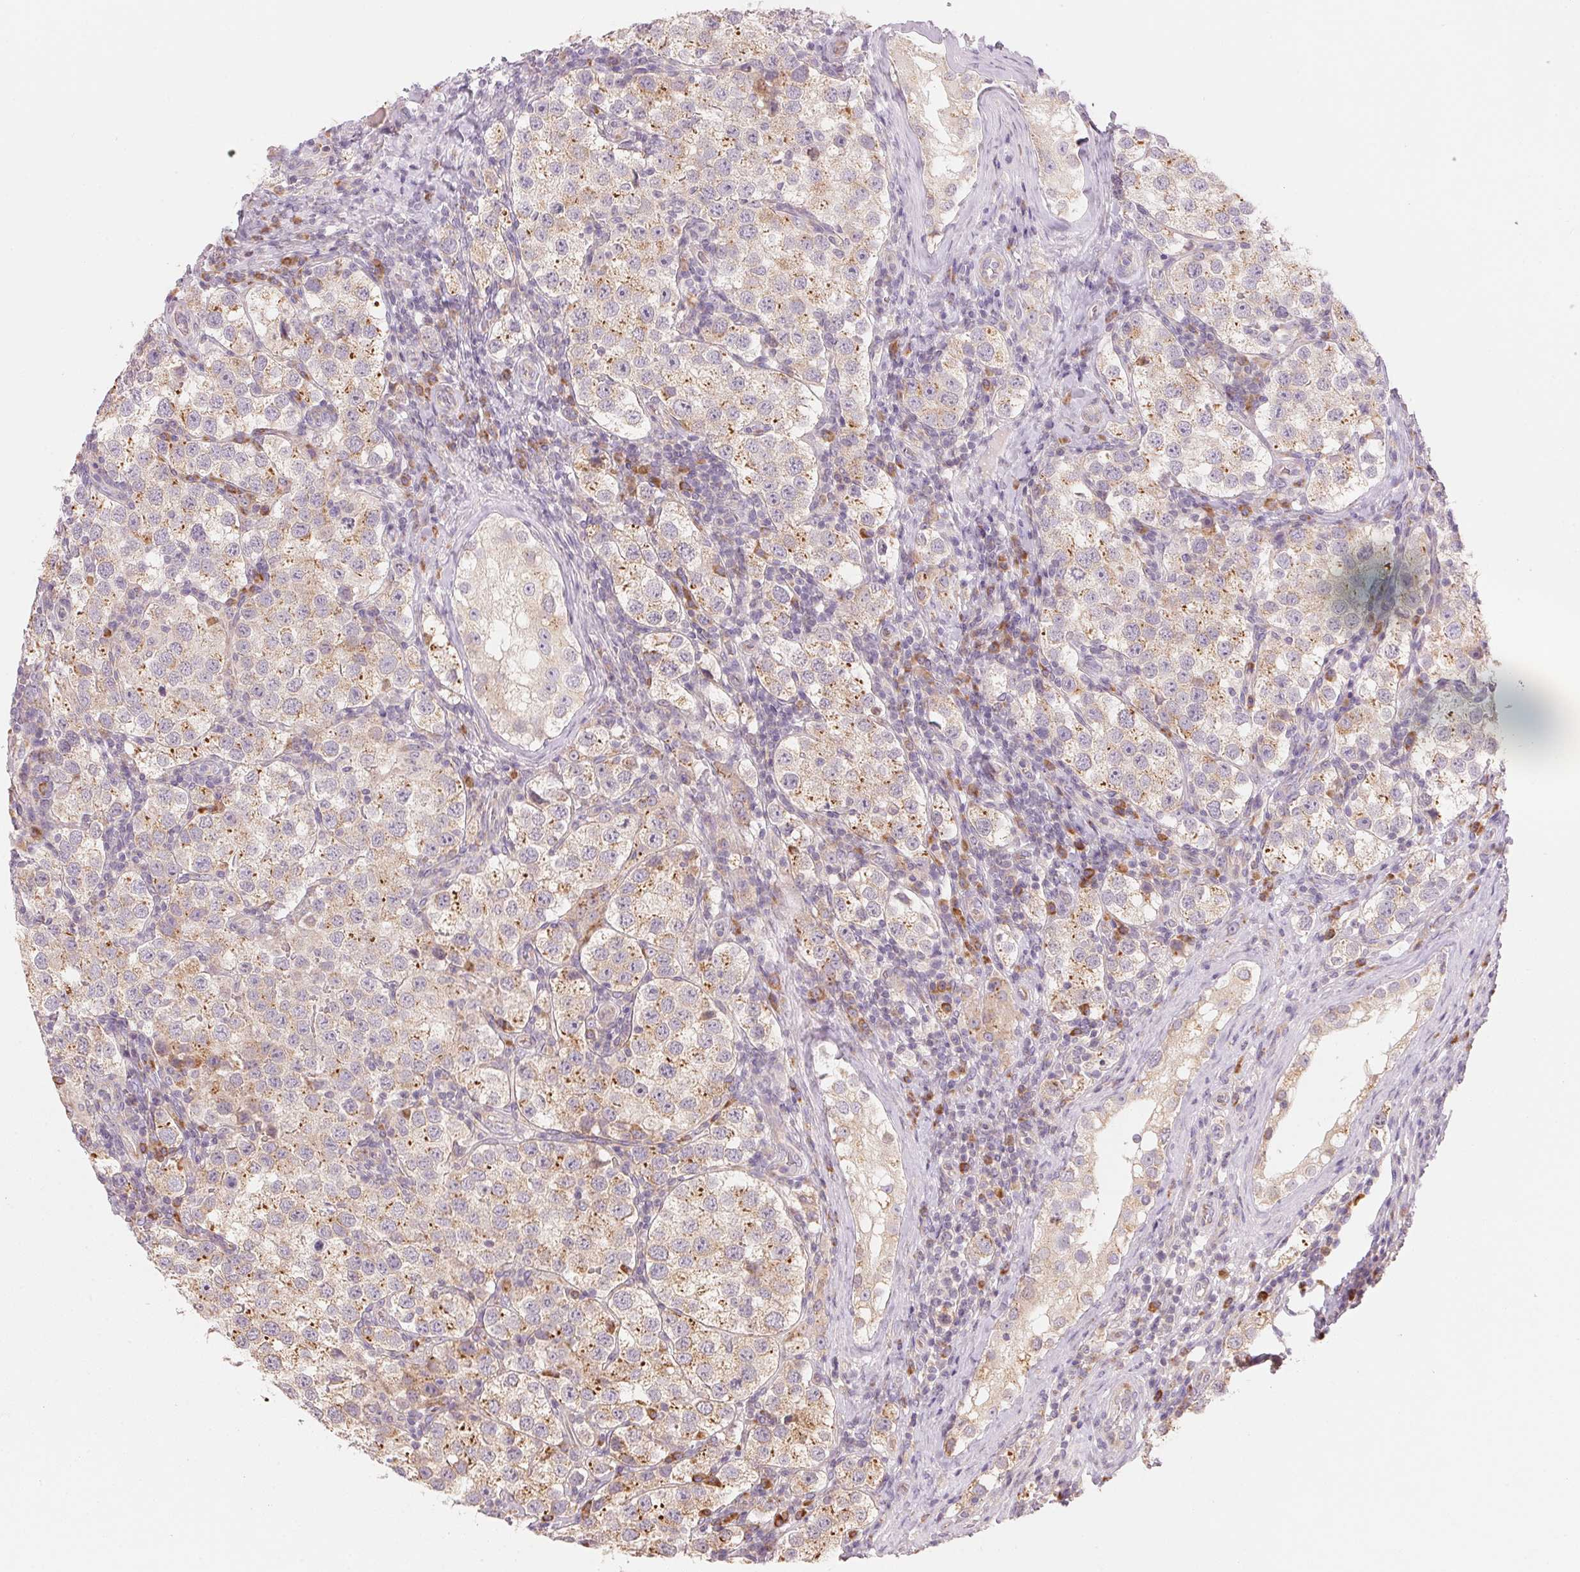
{"staining": {"intensity": "moderate", "quantity": "<25%", "location": "cytoplasmic/membranous"}, "tissue": "testis cancer", "cell_type": "Tumor cells", "image_type": "cancer", "snomed": [{"axis": "morphology", "description": "Seminoma, NOS"}, {"axis": "topography", "description": "Testis"}], "caption": "Brown immunohistochemical staining in testis cancer (seminoma) shows moderate cytoplasmic/membranous staining in approximately <25% of tumor cells. The protein is stained brown, and the nuclei are stained in blue (DAB IHC with brightfield microscopy, high magnification).", "gene": "BLOC1S2", "patient": {"sex": "male", "age": 37}}